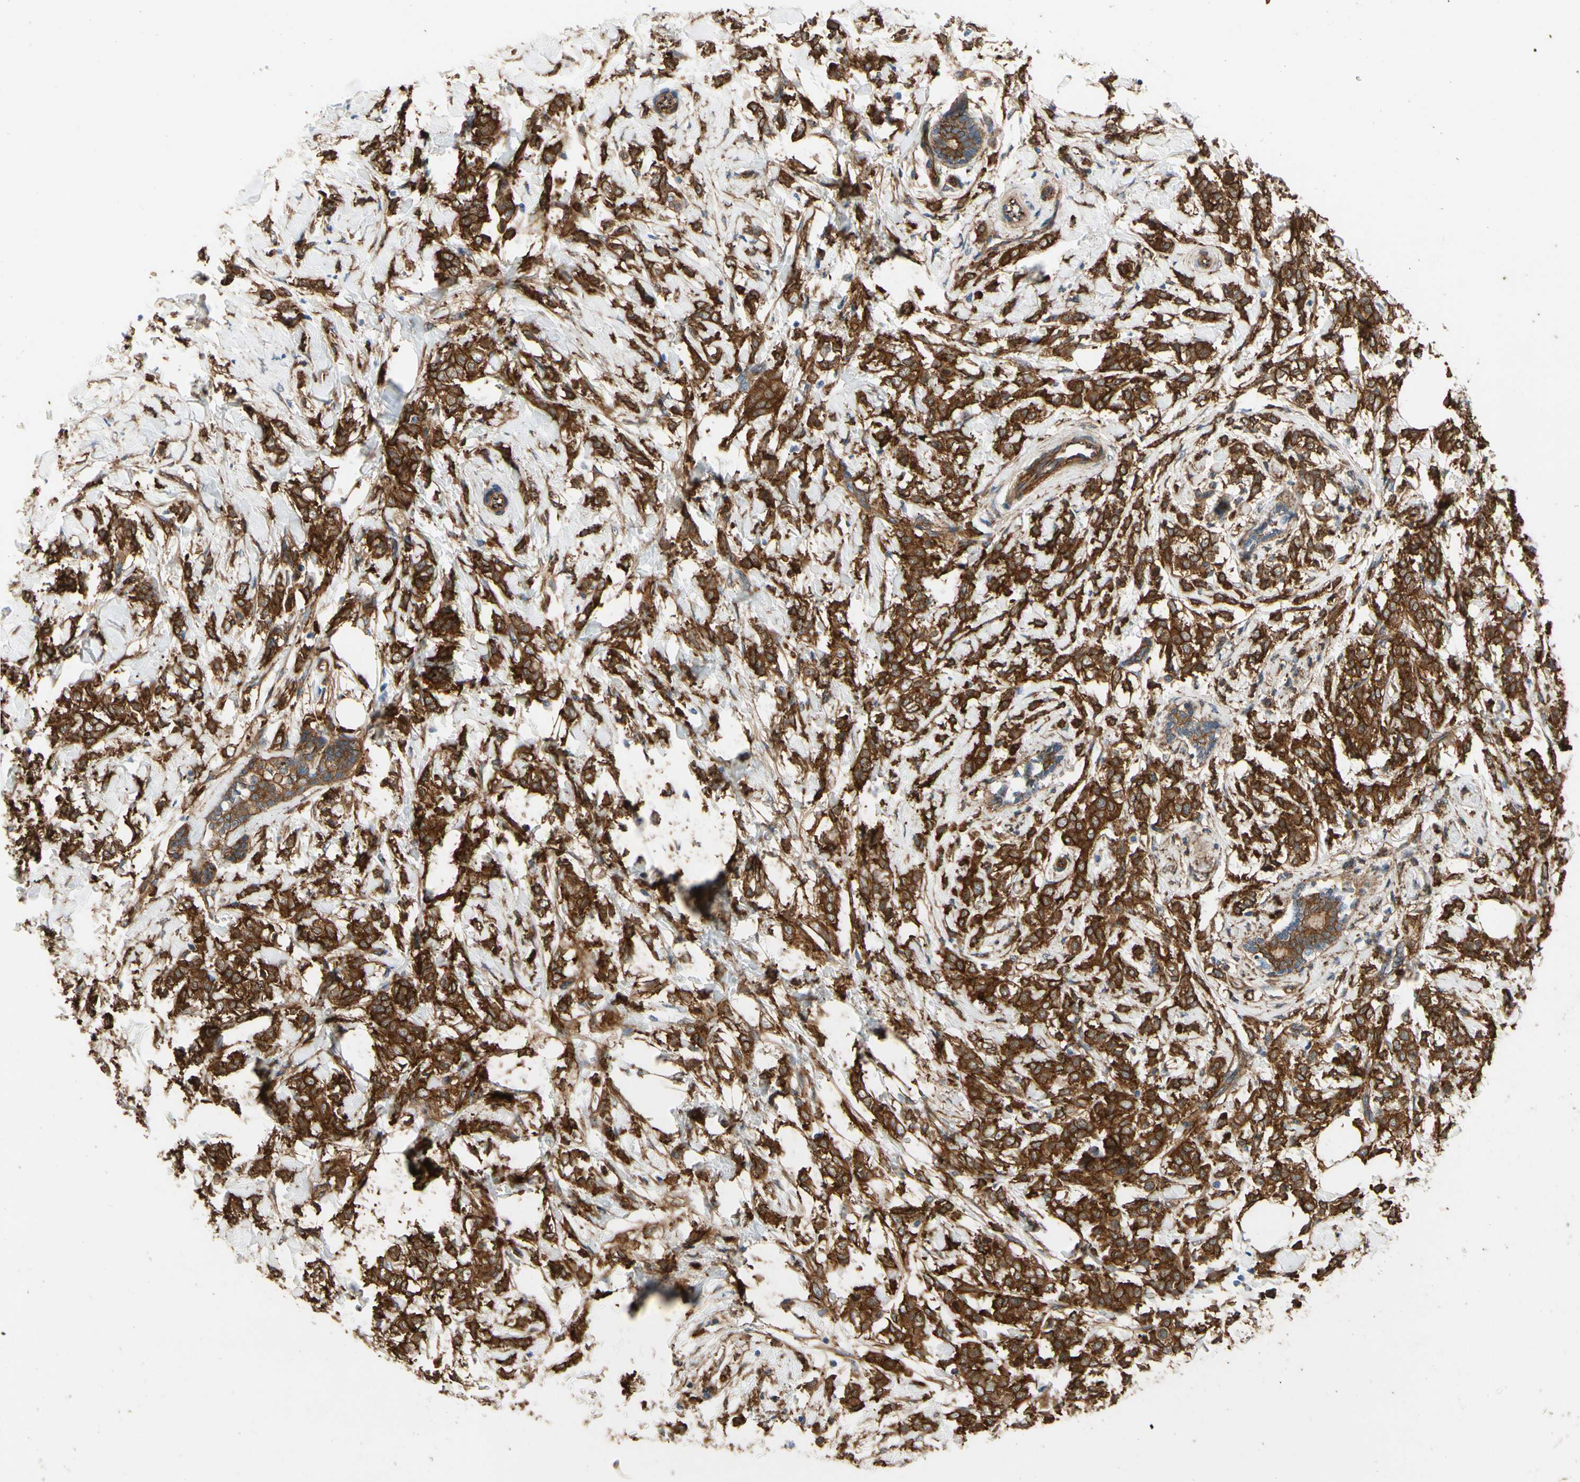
{"staining": {"intensity": "strong", "quantity": ">75%", "location": "cytoplasmic/membranous"}, "tissue": "breast cancer", "cell_type": "Tumor cells", "image_type": "cancer", "snomed": [{"axis": "morphology", "description": "Lobular carcinoma, in situ"}, {"axis": "morphology", "description": "Lobular carcinoma"}, {"axis": "topography", "description": "Breast"}], "caption": "Brown immunohistochemical staining in human lobular carcinoma in situ (breast) demonstrates strong cytoplasmic/membranous staining in approximately >75% of tumor cells.", "gene": "CTTNBP2", "patient": {"sex": "female", "age": 41}}